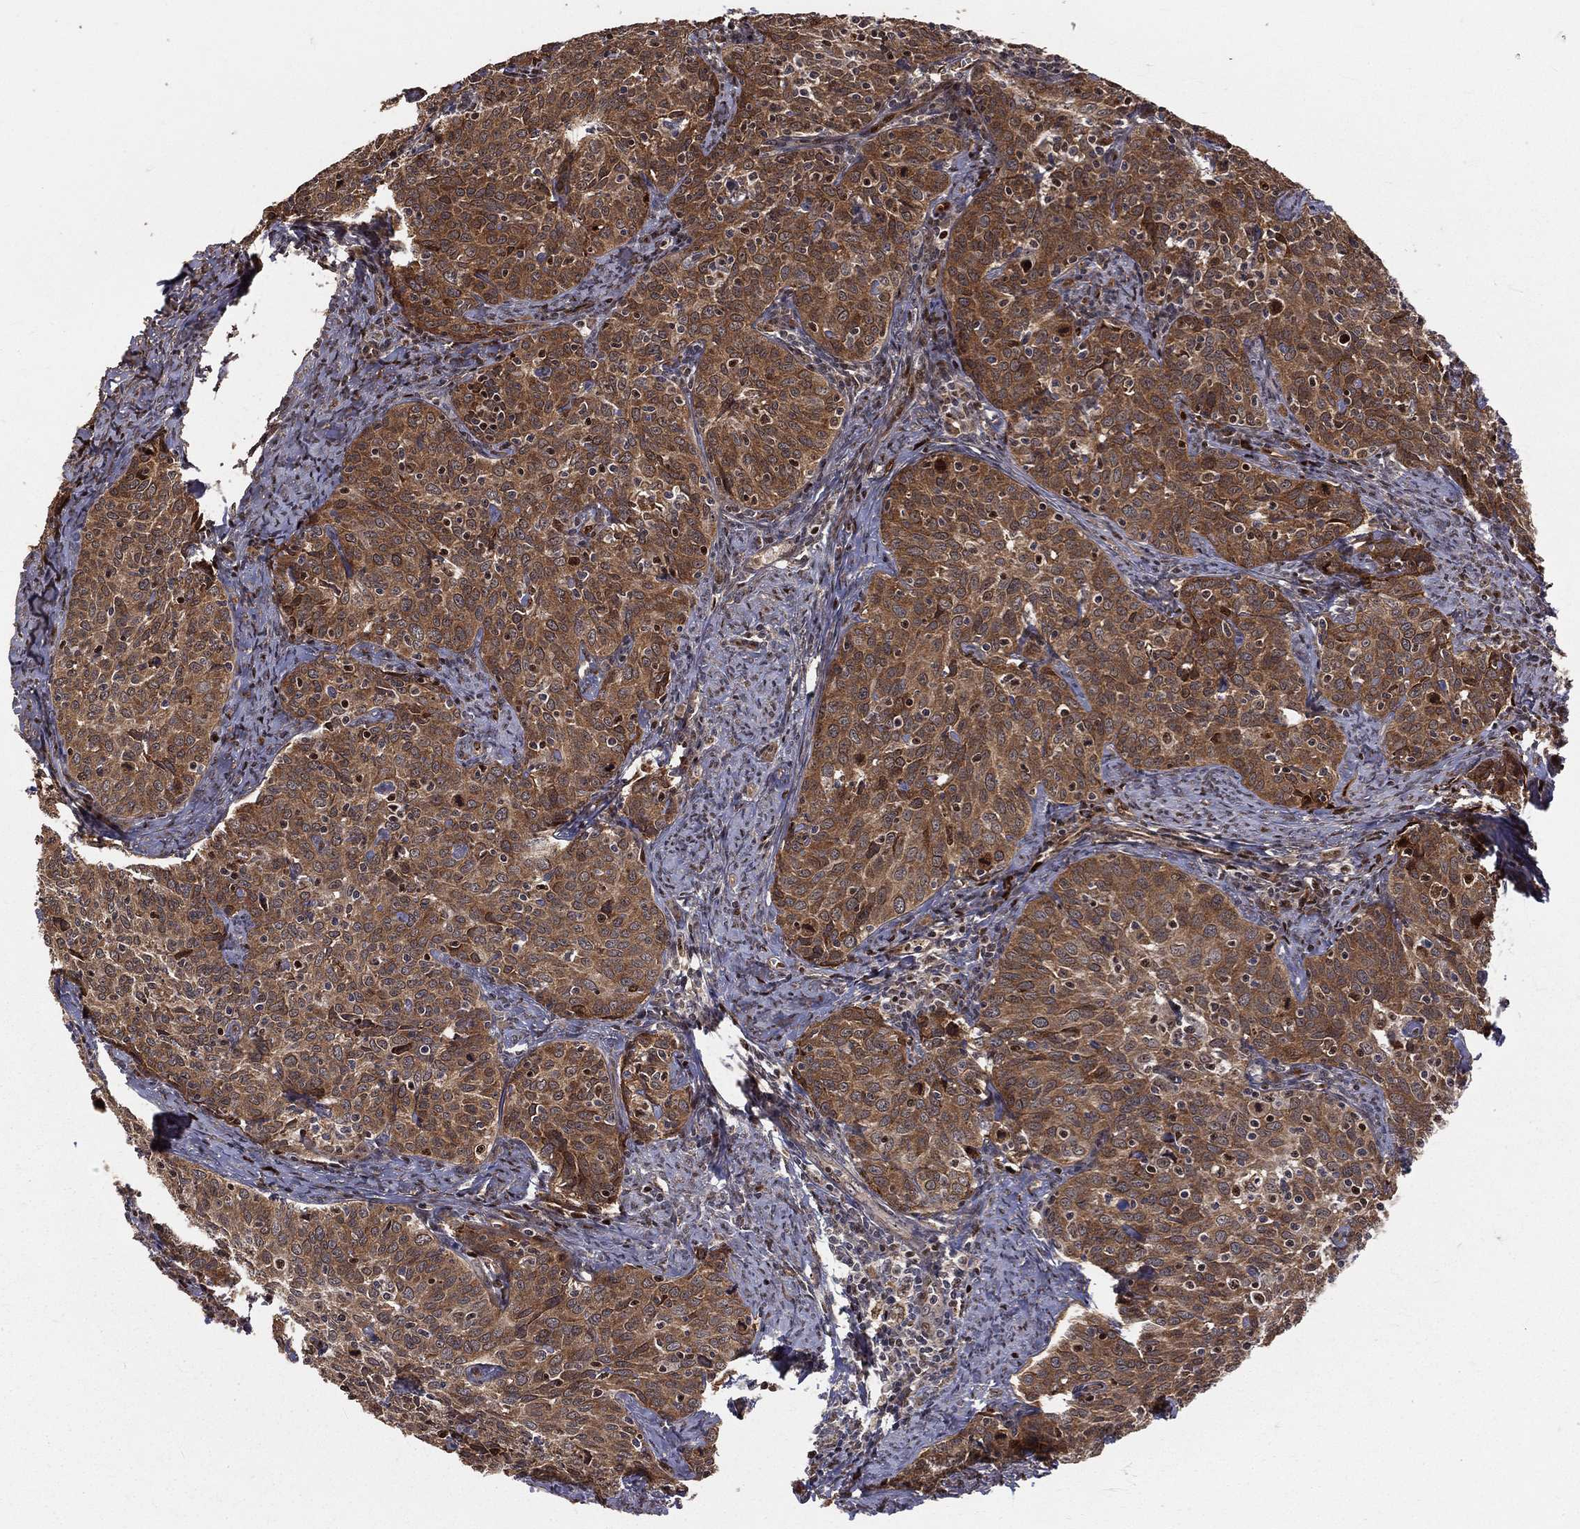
{"staining": {"intensity": "moderate", "quantity": ">75%", "location": "cytoplasmic/membranous"}, "tissue": "cervical cancer", "cell_type": "Tumor cells", "image_type": "cancer", "snomed": [{"axis": "morphology", "description": "Squamous cell carcinoma, NOS"}, {"axis": "topography", "description": "Cervix"}], "caption": "Tumor cells show medium levels of moderate cytoplasmic/membranous staining in approximately >75% of cells in human cervical squamous cell carcinoma. Nuclei are stained in blue.", "gene": "MAPK1", "patient": {"sex": "female", "age": 62}}